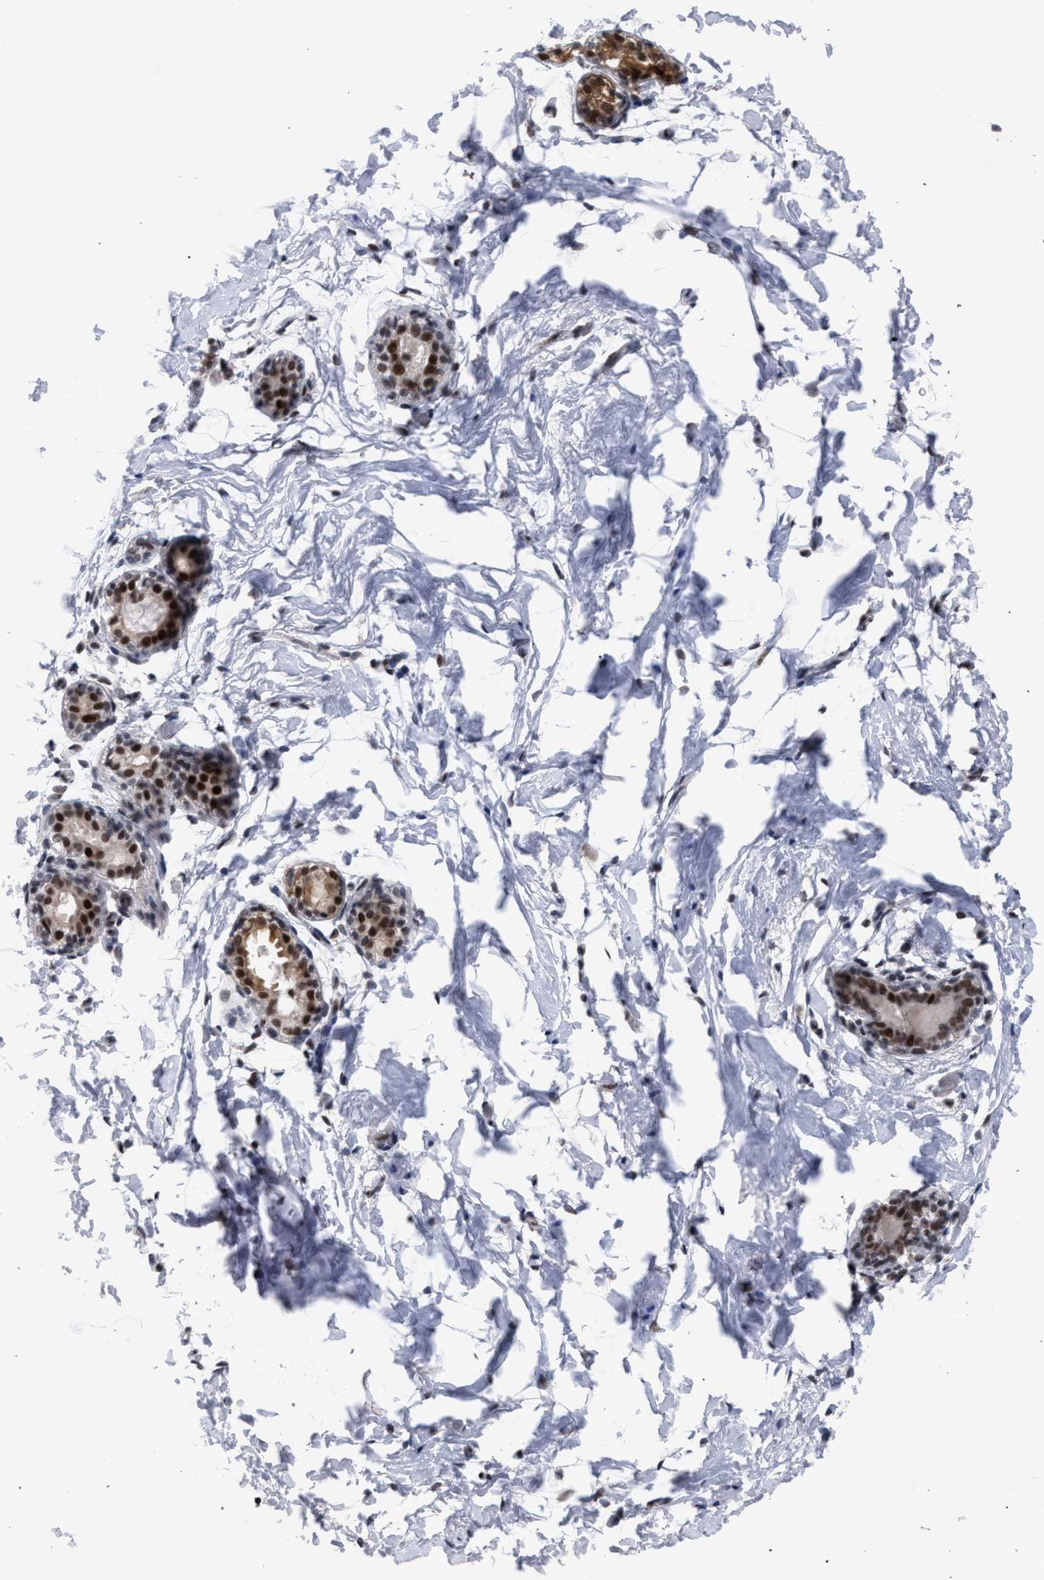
{"staining": {"intensity": "negative", "quantity": "none", "location": "none"}, "tissue": "breast", "cell_type": "Adipocytes", "image_type": "normal", "snomed": [{"axis": "morphology", "description": "Normal tissue, NOS"}, {"axis": "topography", "description": "Breast"}], "caption": "The image exhibits no significant positivity in adipocytes of breast.", "gene": "SCAF4", "patient": {"sex": "female", "age": 62}}